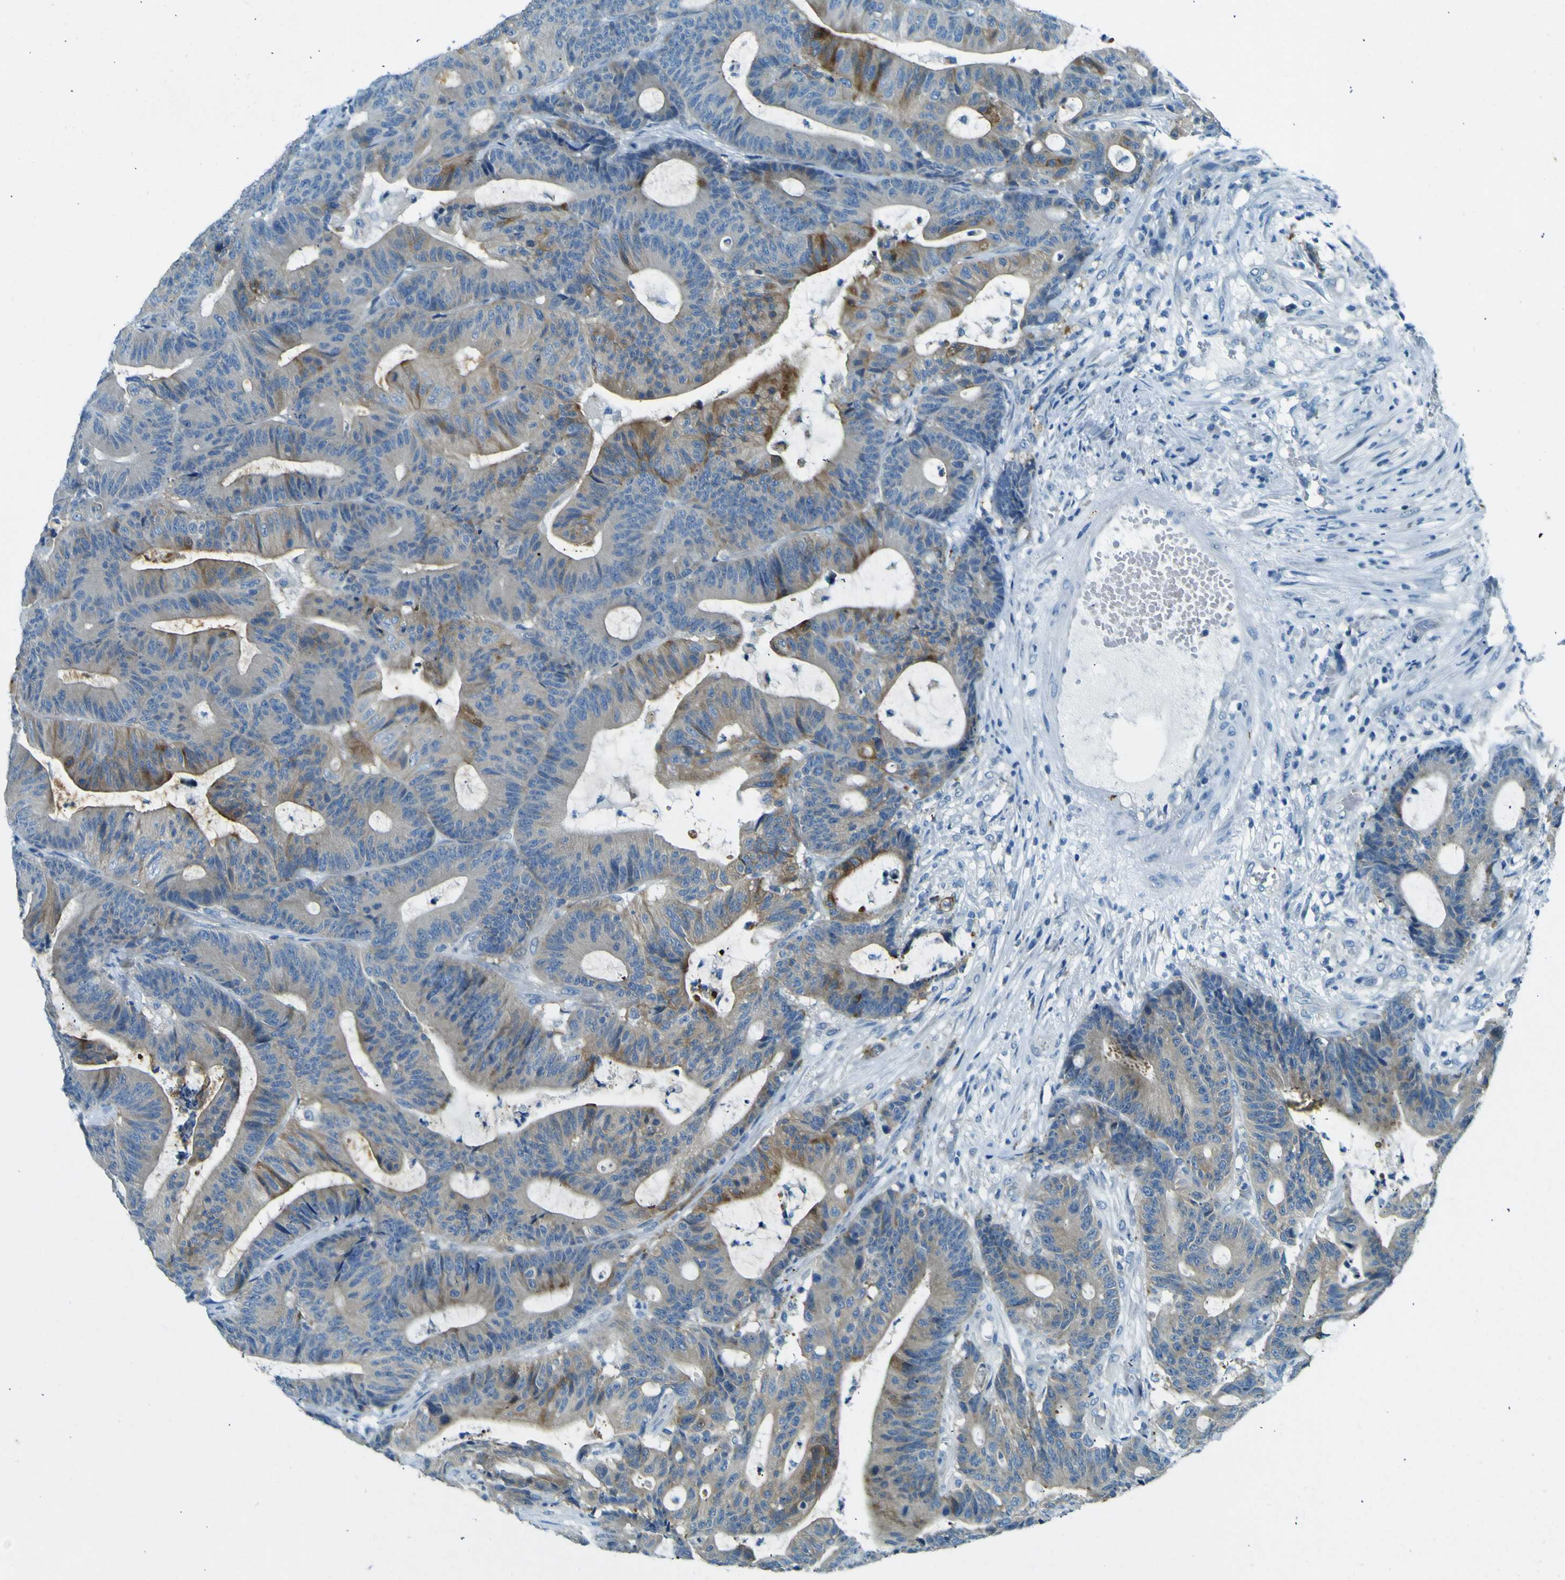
{"staining": {"intensity": "moderate", "quantity": "<25%", "location": "cytoplasmic/membranous"}, "tissue": "colorectal cancer", "cell_type": "Tumor cells", "image_type": "cancer", "snomed": [{"axis": "morphology", "description": "Adenocarcinoma, NOS"}, {"axis": "topography", "description": "Colon"}], "caption": "Immunohistochemical staining of colorectal cancer (adenocarcinoma) demonstrates low levels of moderate cytoplasmic/membranous staining in approximately <25% of tumor cells.", "gene": "SORCS1", "patient": {"sex": "female", "age": 84}}